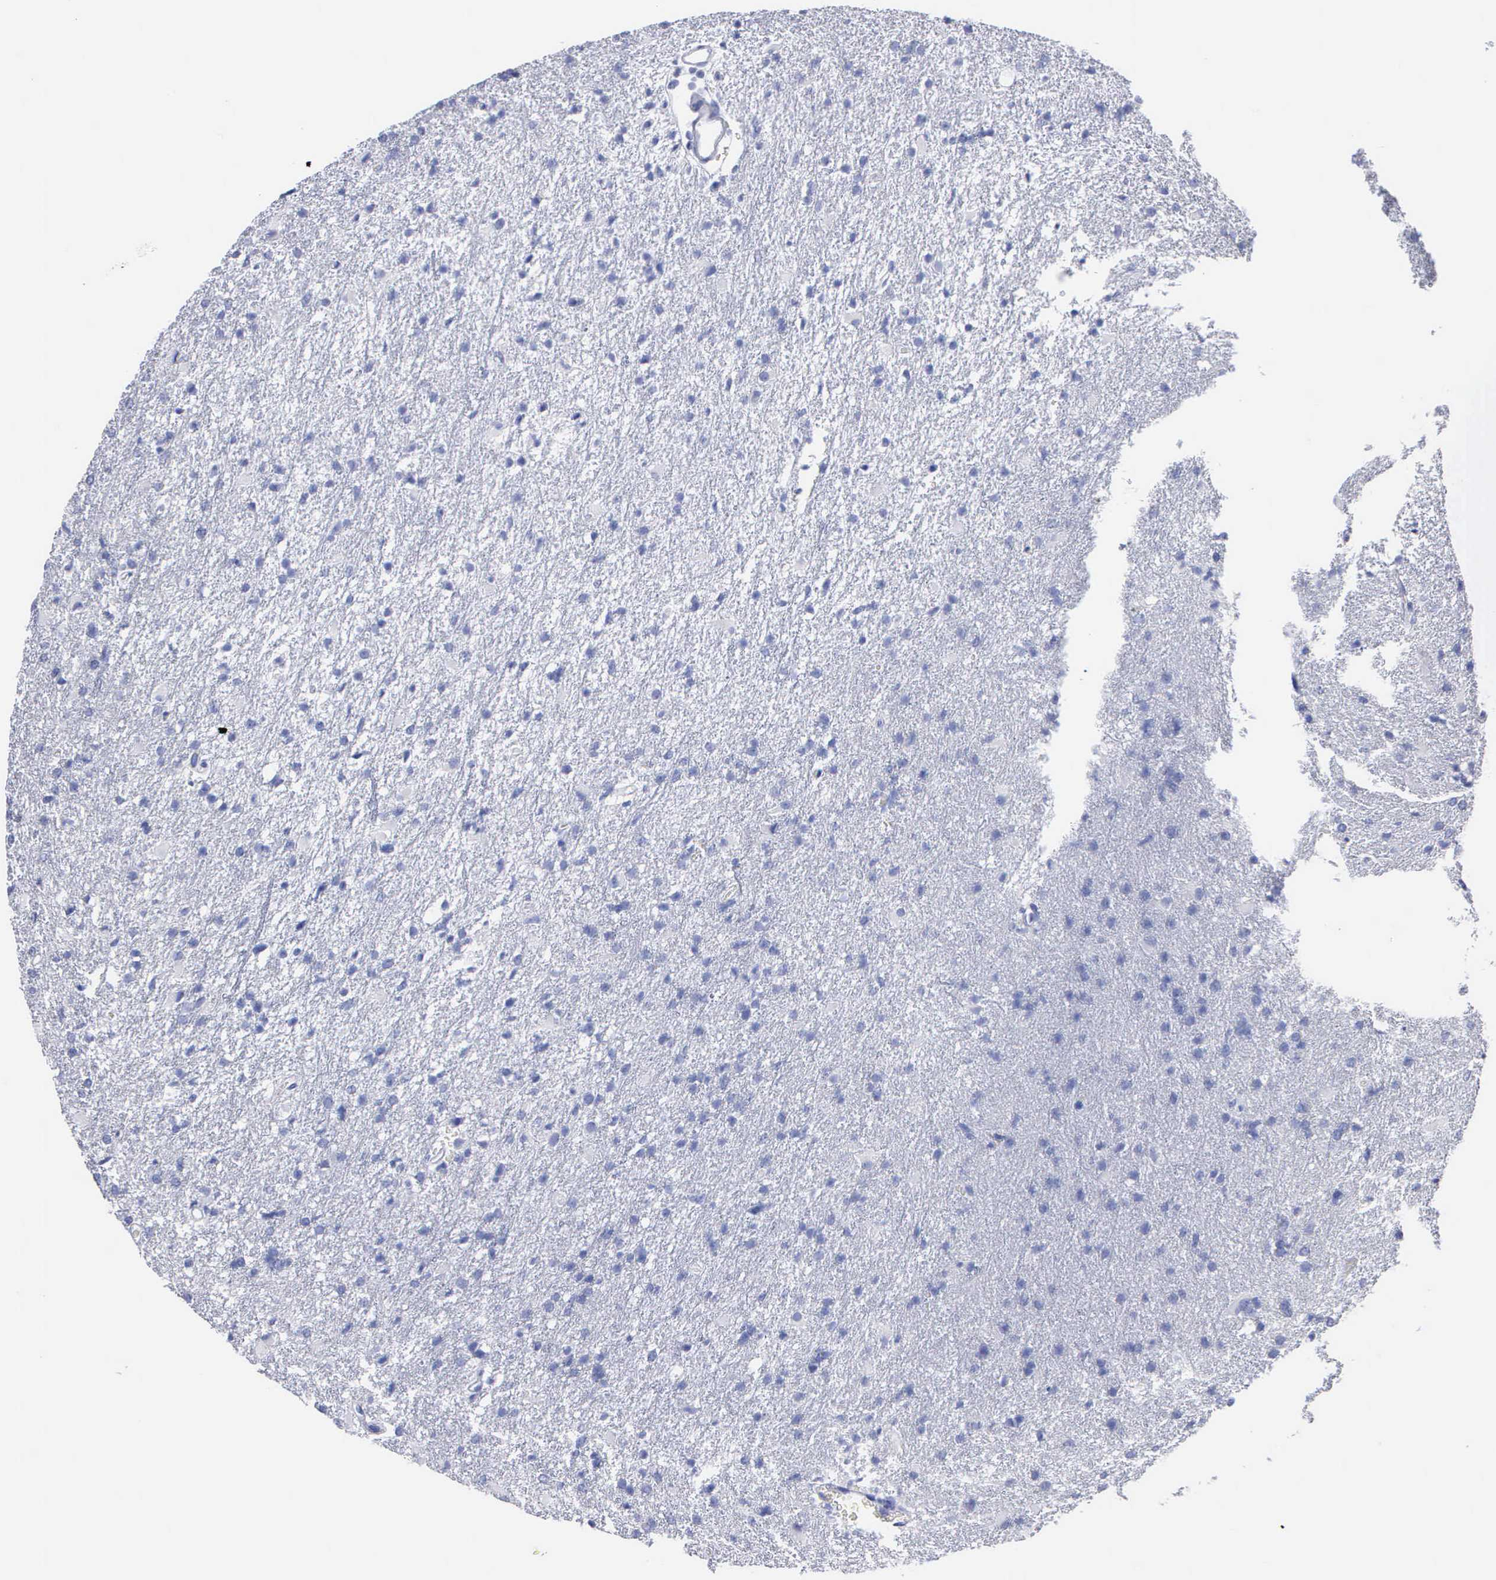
{"staining": {"intensity": "negative", "quantity": "none", "location": "none"}, "tissue": "glioma", "cell_type": "Tumor cells", "image_type": "cancer", "snomed": [{"axis": "morphology", "description": "Glioma, malignant, High grade"}, {"axis": "topography", "description": "Brain"}], "caption": "This is an immunohistochemistry image of glioma. There is no positivity in tumor cells.", "gene": "CTSG", "patient": {"sex": "male", "age": 68}}